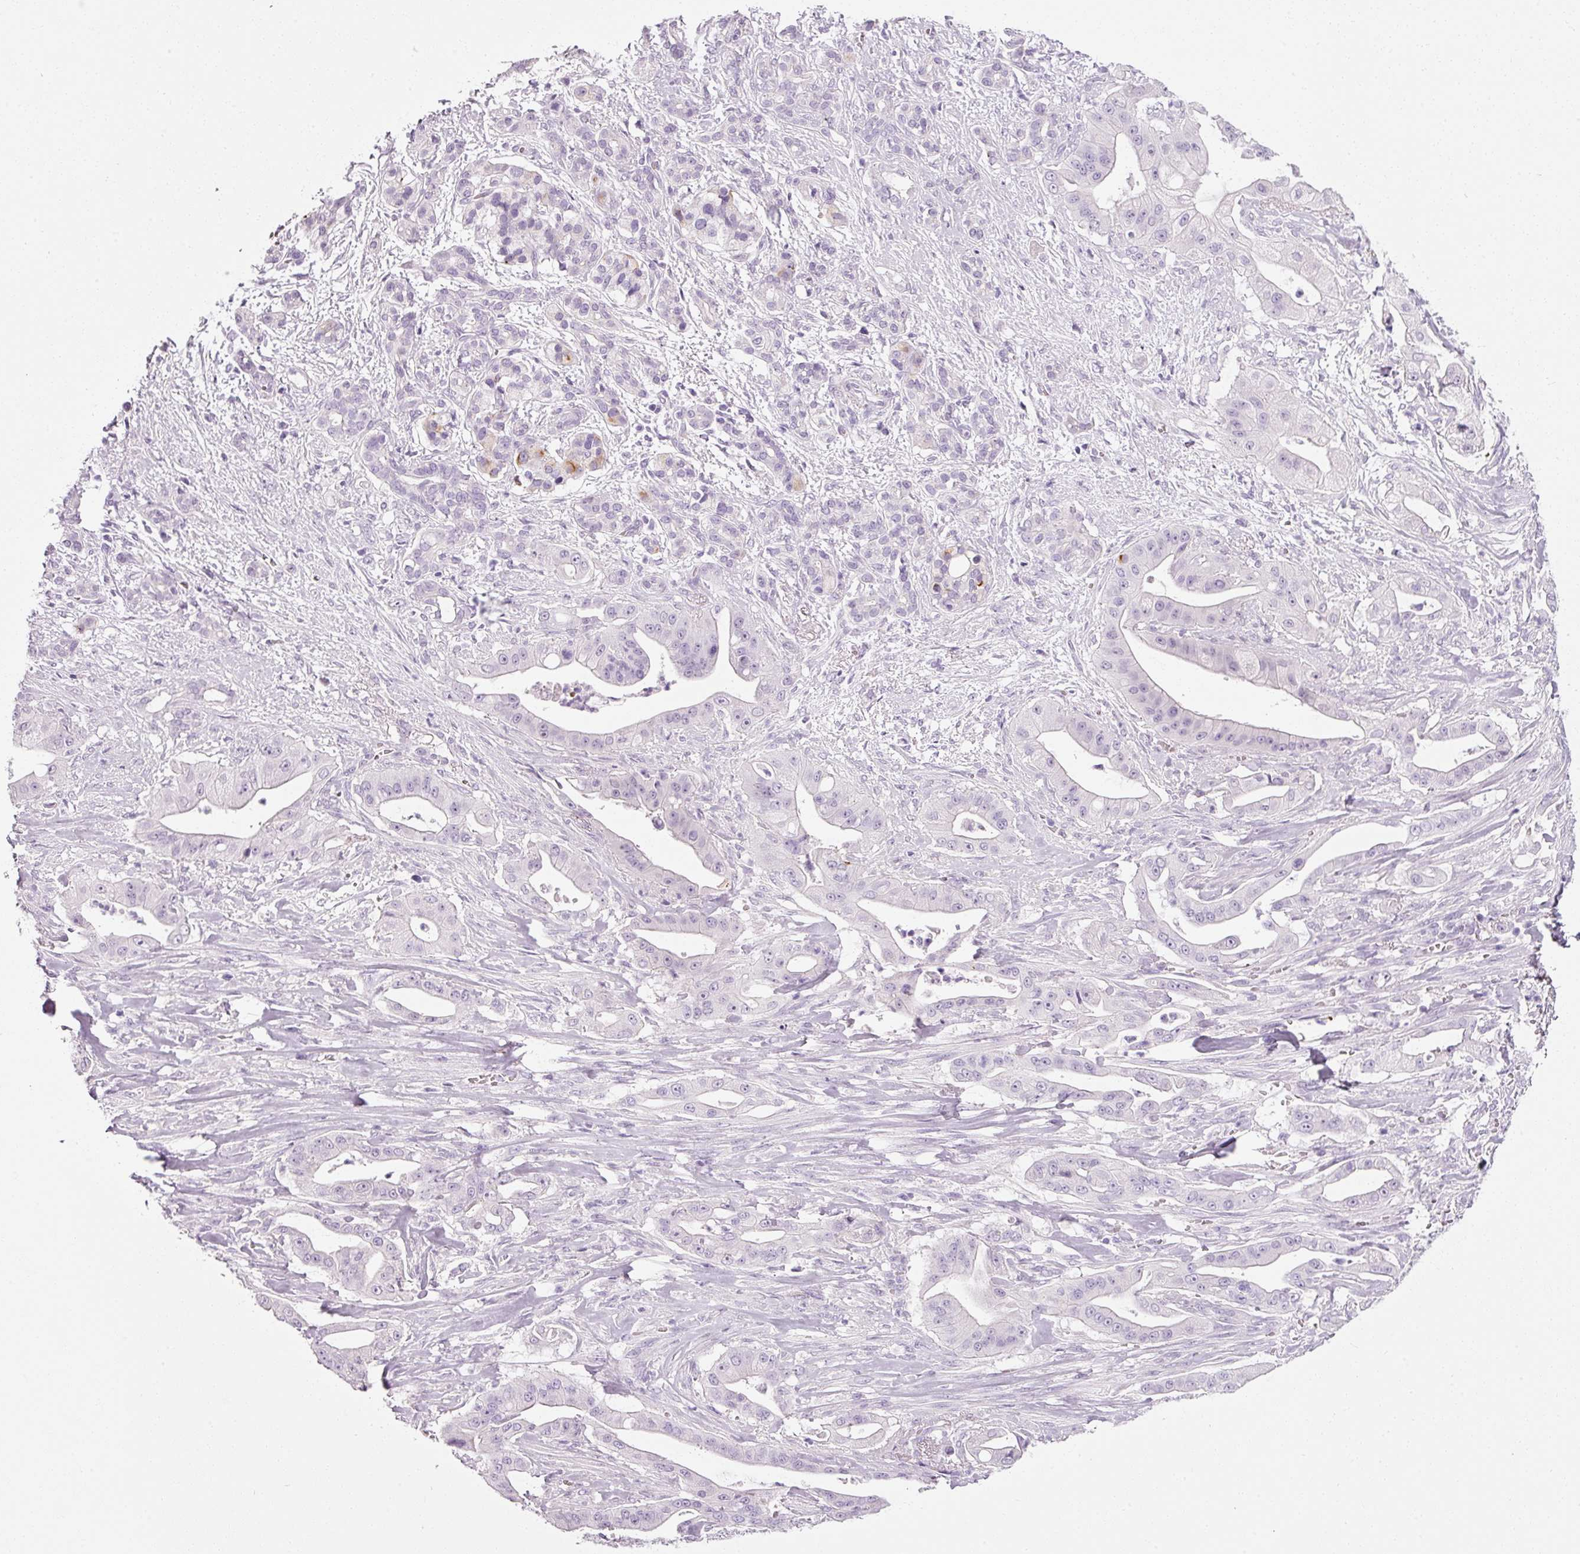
{"staining": {"intensity": "negative", "quantity": "none", "location": "none"}, "tissue": "pancreatic cancer", "cell_type": "Tumor cells", "image_type": "cancer", "snomed": [{"axis": "morphology", "description": "Adenocarcinoma, NOS"}, {"axis": "topography", "description": "Pancreas"}], "caption": "Immunohistochemistry (IHC) micrograph of neoplastic tissue: adenocarcinoma (pancreatic) stained with DAB exhibits no significant protein expression in tumor cells.", "gene": "ANKRD20A1", "patient": {"sex": "male", "age": 57}}